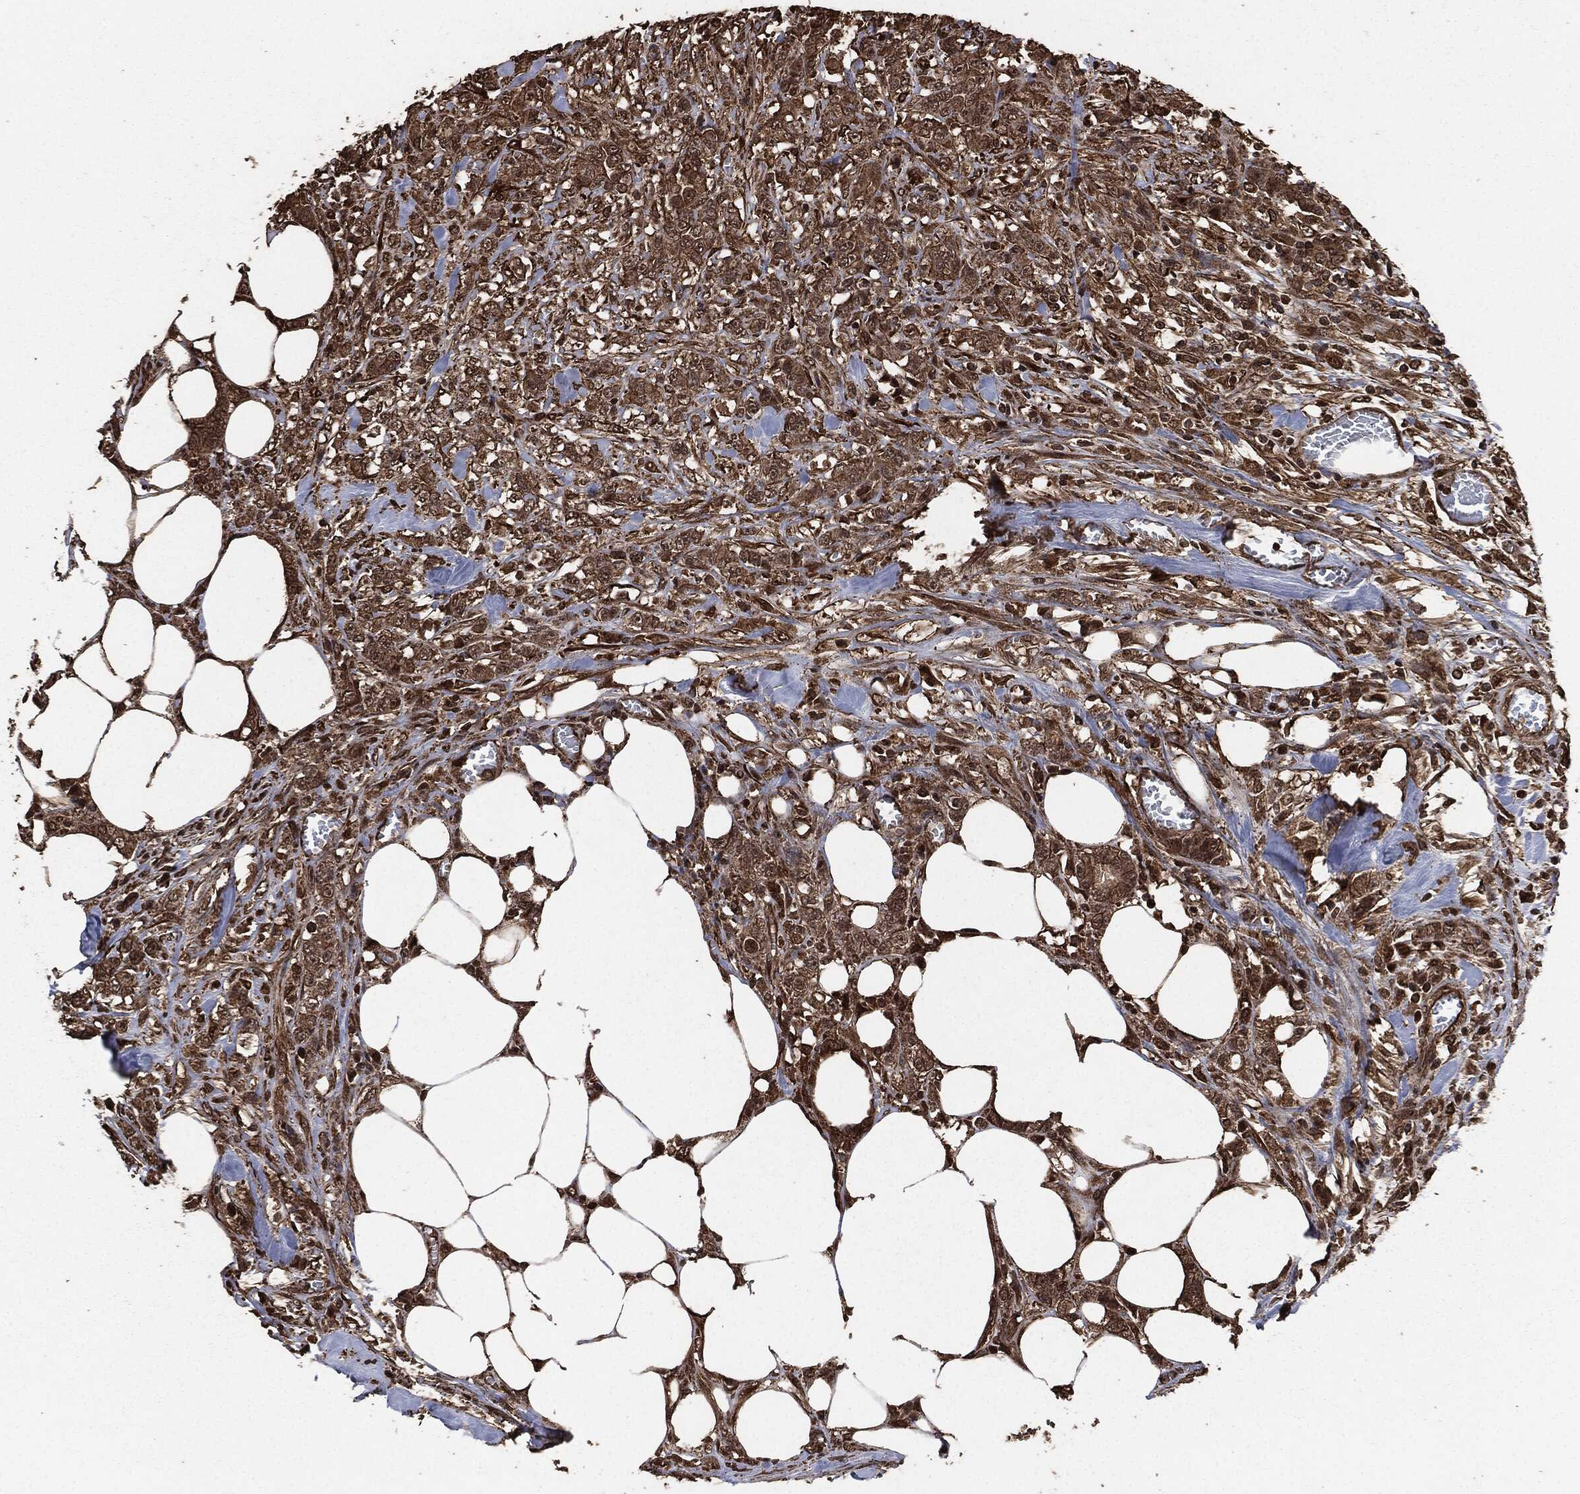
{"staining": {"intensity": "strong", "quantity": "25%-75%", "location": "cytoplasmic/membranous"}, "tissue": "colorectal cancer", "cell_type": "Tumor cells", "image_type": "cancer", "snomed": [{"axis": "morphology", "description": "Adenocarcinoma, NOS"}, {"axis": "topography", "description": "Colon"}], "caption": "Protein expression analysis of colorectal adenocarcinoma demonstrates strong cytoplasmic/membranous positivity in approximately 25%-75% of tumor cells. The staining was performed using DAB to visualize the protein expression in brown, while the nuclei were stained in blue with hematoxylin (Magnification: 20x).", "gene": "EGFR", "patient": {"sex": "female", "age": 48}}